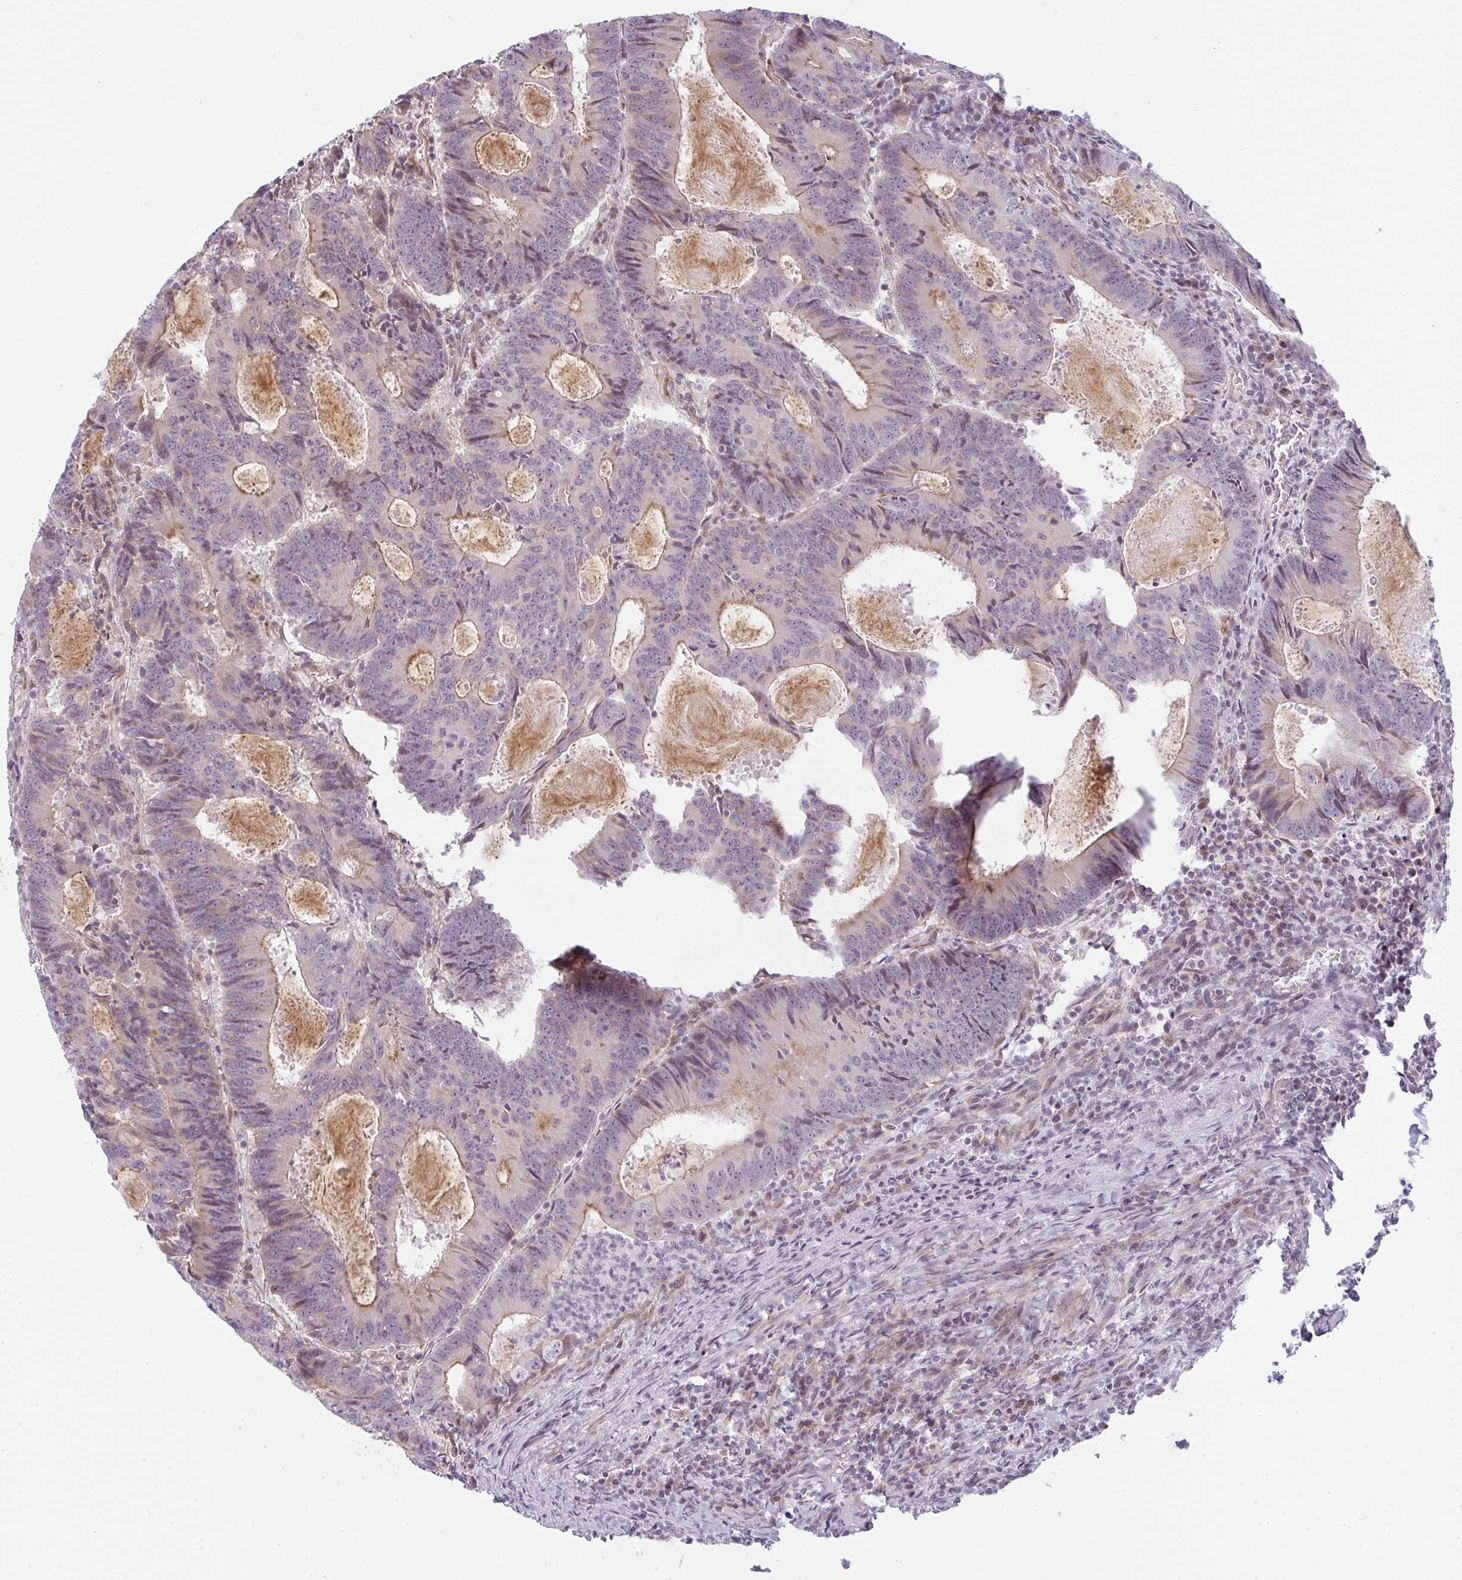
{"staining": {"intensity": "weak", "quantity": "<25%", "location": "cytoplasmic/membranous"}, "tissue": "colorectal cancer", "cell_type": "Tumor cells", "image_type": "cancer", "snomed": [{"axis": "morphology", "description": "Adenocarcinoma, NOS"}, {"axis": "topography", "description": "Colon"}], "caption": "An image of colorectal cancer (adenocarcinoma) stained for a protein exhibits no brown staining in tumor cells. The staining is performed using DAB (3,3'-diaminobenzidine) brown chromogen with nuclei counter-stained in using hematoxylin.", "gene": "TMEM237", "patient": {"sex": "male", "age": 67}}